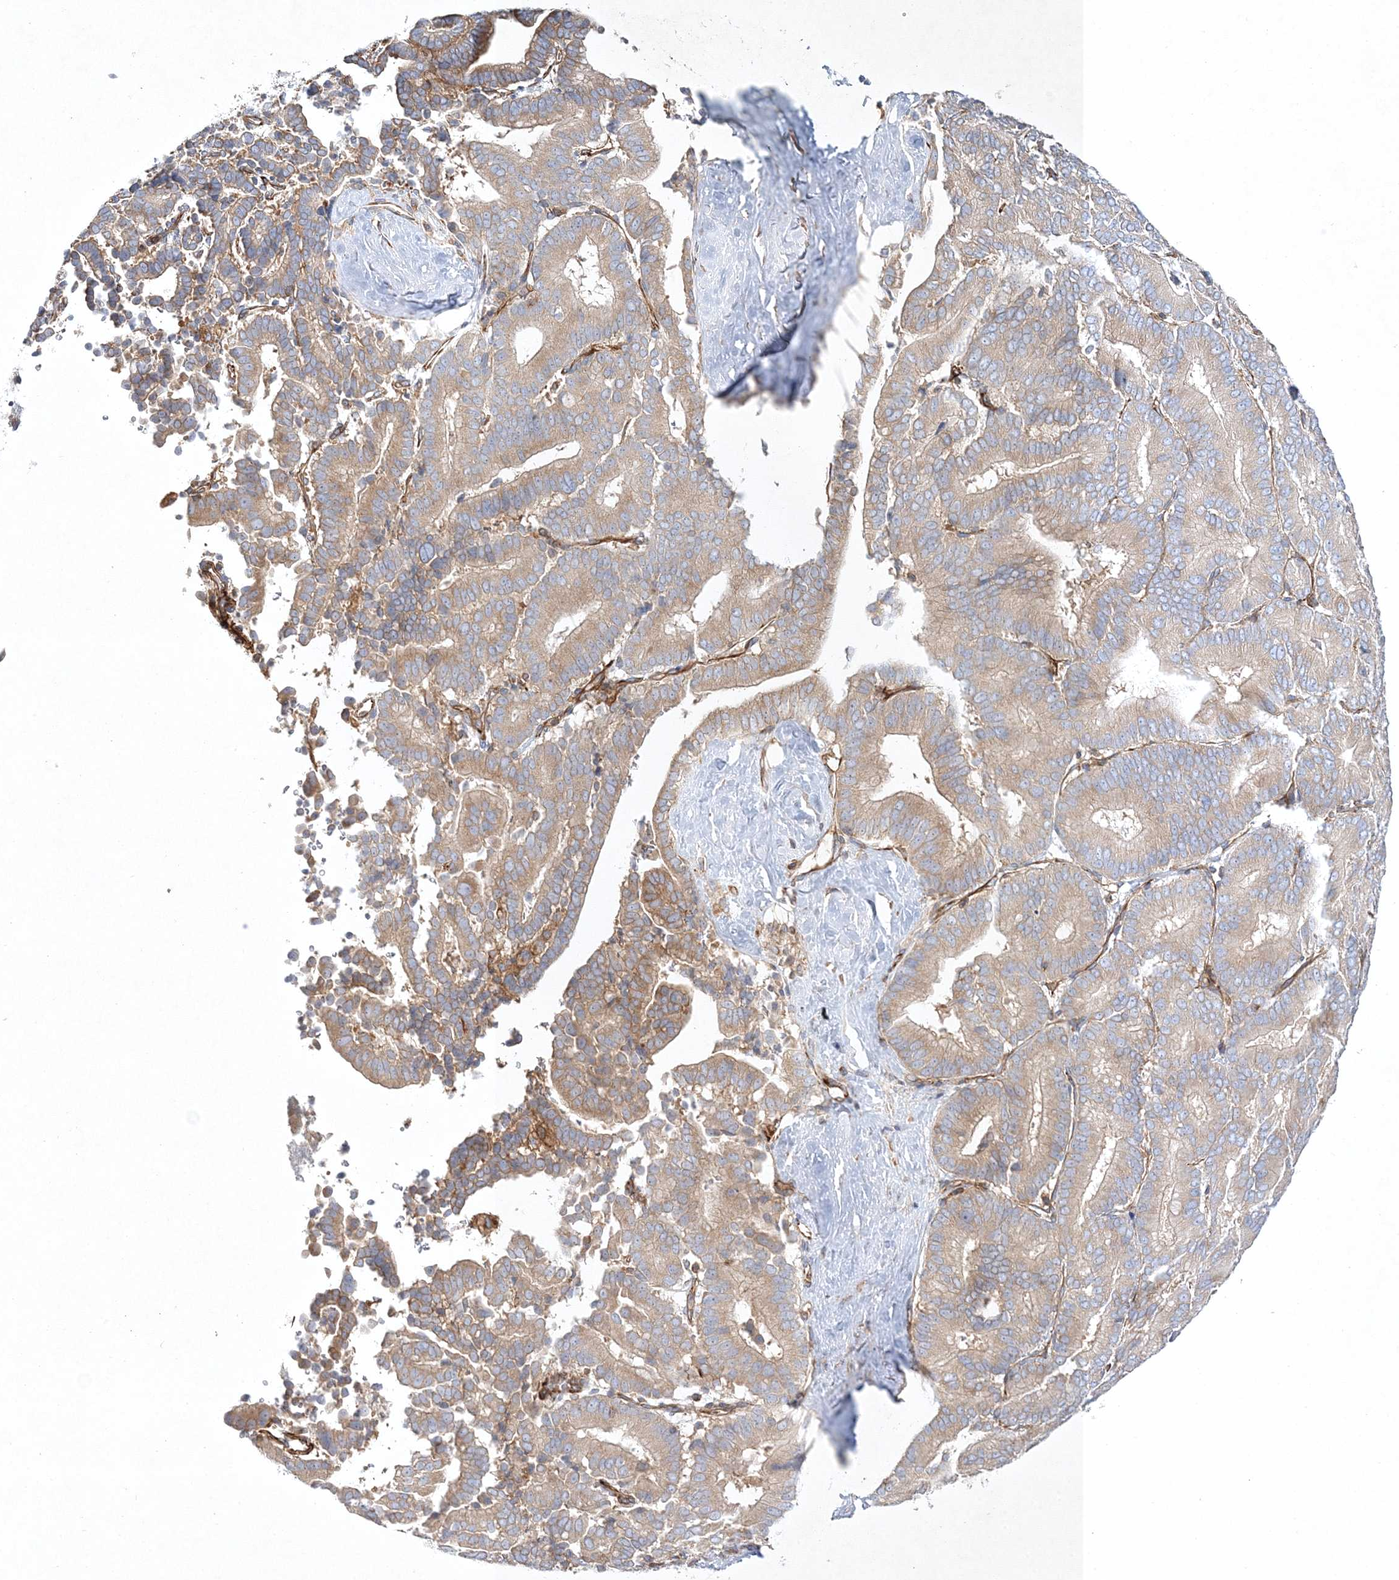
{"staining": {"intensity": "weak", "quantity": ">75%", "location": "cytoplasmic/membranous"}, "tissue": "liver cancer", "cell_type": "Tumor cells", "image_type": "cancer", "snomed": [{"axis": "morphology", "description": "Cholangiocarcinoma"}, {"axis": "topography", "description": "Liver"}], "caption": "Immunohistochemistry (DAB (3,3'-diaminobenzidine)) staining of liver cancer demonstrates weak cytoplasmic/membranous protein expression in approximately >75% of tumor cells.", "gene": "WDR37", "patient": {"sex": "female", "age": 75}}